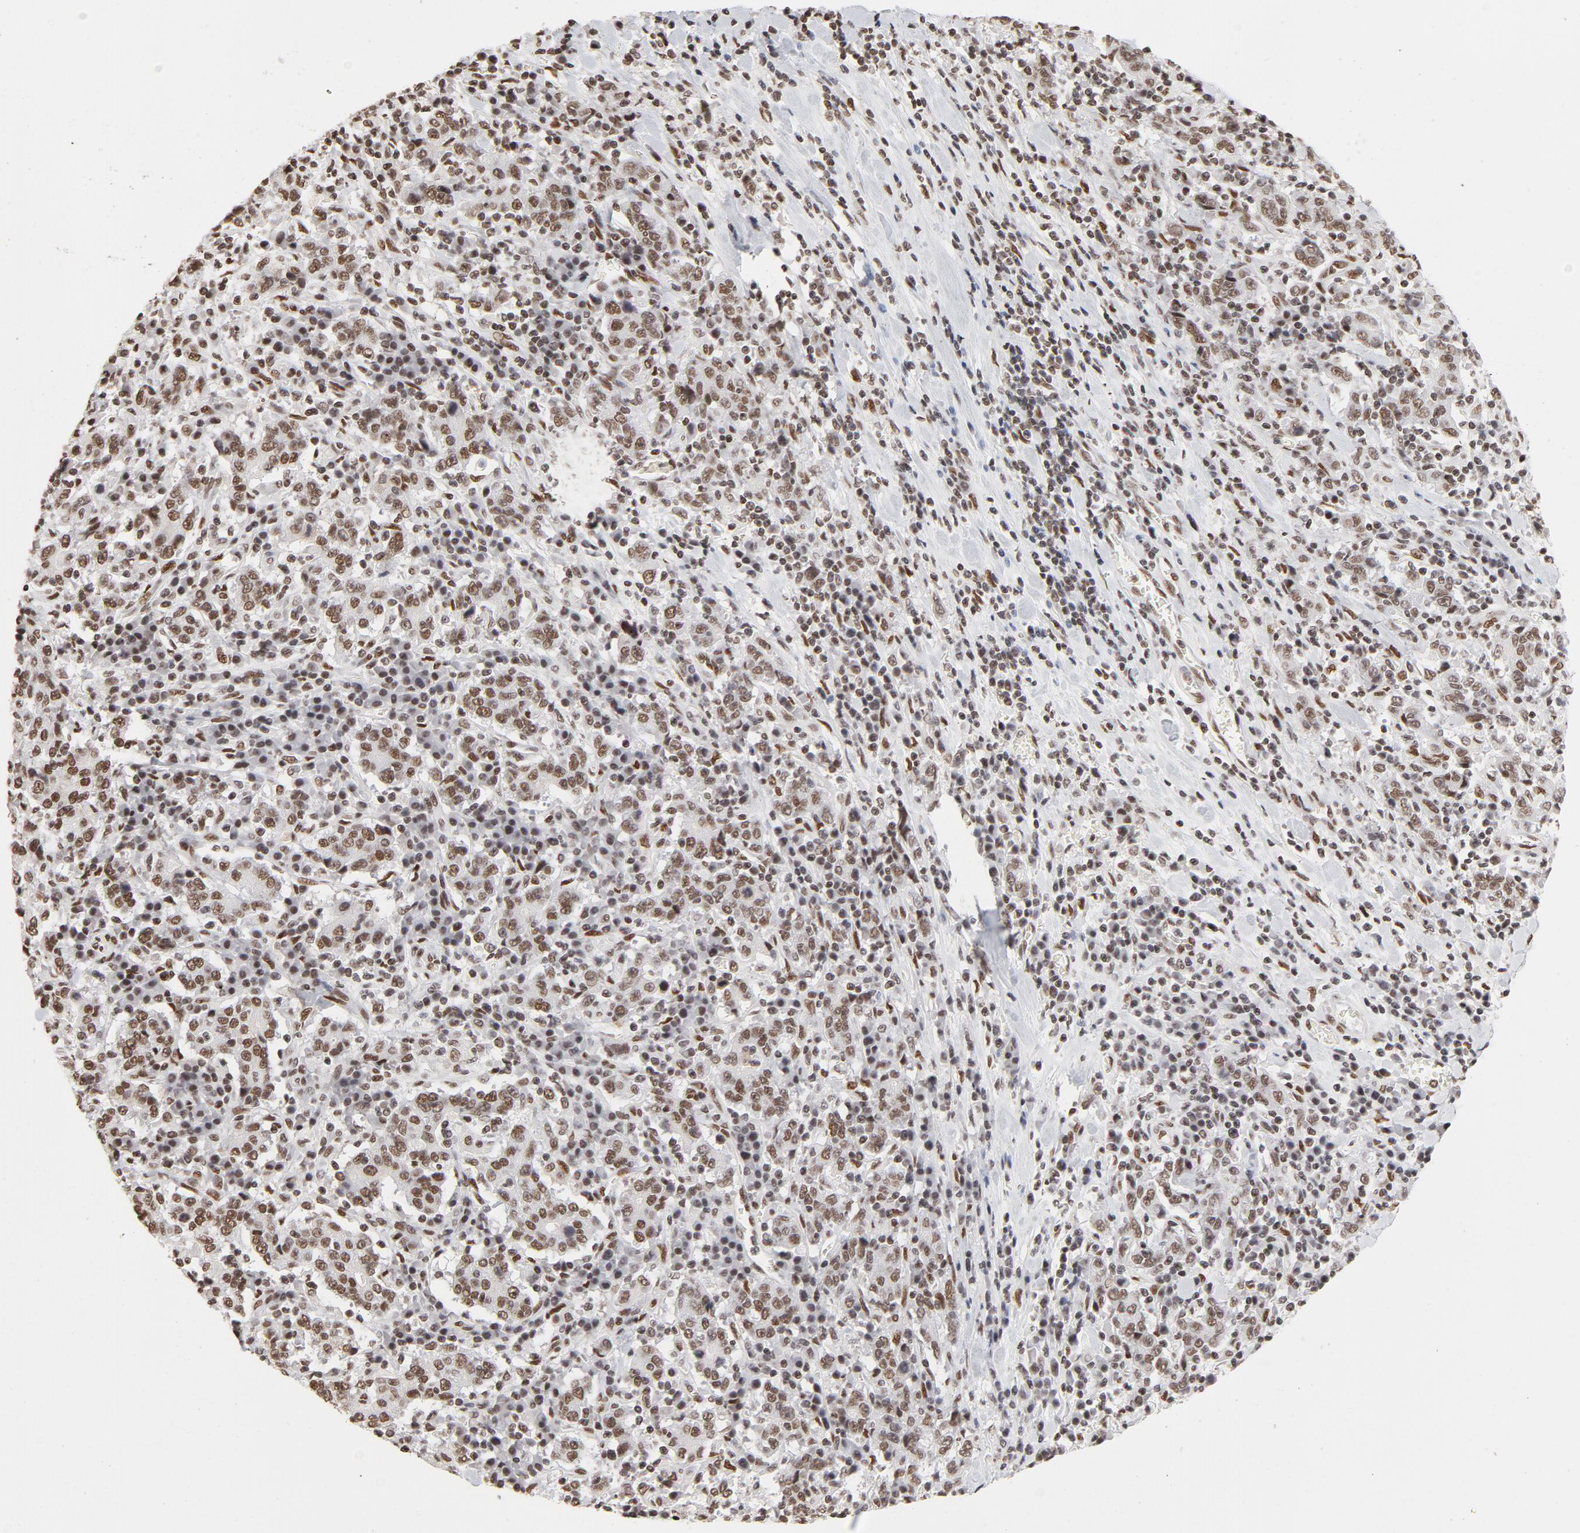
{"staining": {"intensity": "moderate", "quantity": ">75%", "location": "nuclear"}, "tissue": "stomach cancer", "cell_type": "Tumor cells", "image_type": "cancer", "snomed": [{"axis": "morphology", "description": "Normal tissue, NOS"}, {"axis": "morphology", "description": "Adenocarcinoma, NOS"}, {"axis": "topography", "description": "Stomach, upper"}, {"axis": "topography", "description": "Stomach"}], "caption": "Immunohistochemistry (IHC) (DAB) staining of stomach cancer reveals moderate nuclear protein expression in approximately >75% of tumor cells.", "gene": "TP53BP1", "patient": {"sex": "male", "age": 59}}